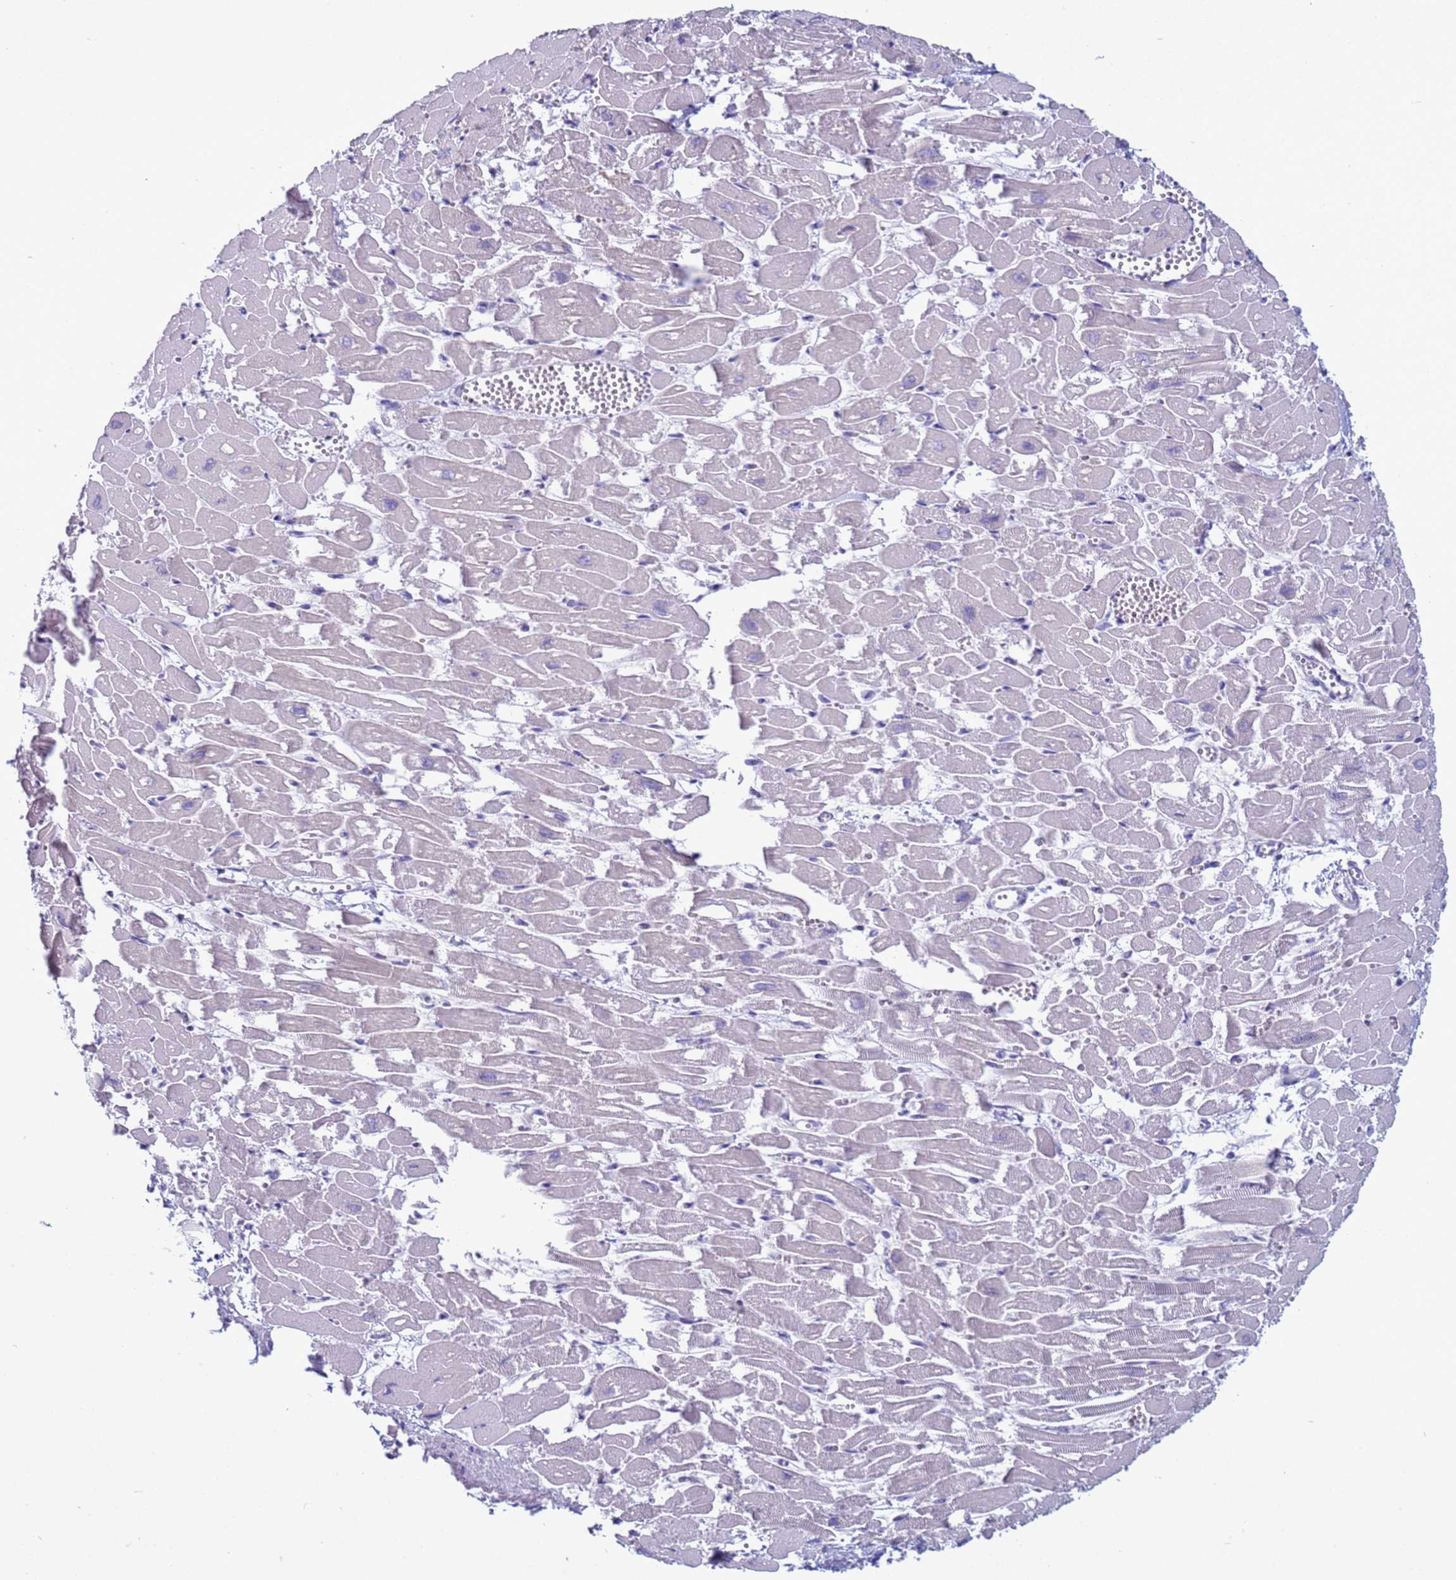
{"staining": {"intensity": "negative", "quantity": "none", "location": "none"}, "tissue": "heart muscle", "cell_type": "Cardiomyocytes", "image_type": "normal", "snomed": [{"axis": "morphology", "description": "Normal tissue, NOS"}, {"axis": "topography", "description": "Heart"}], "caption": "IHC photomicrograph of benign heart muscle: human heart muscle stained with DAB (3,3'-diaminobenzidine) displays no significant protein expression in cardiomyocytes.", "gene": "CST1", "patient": {"sex": "male", "age": 54}}